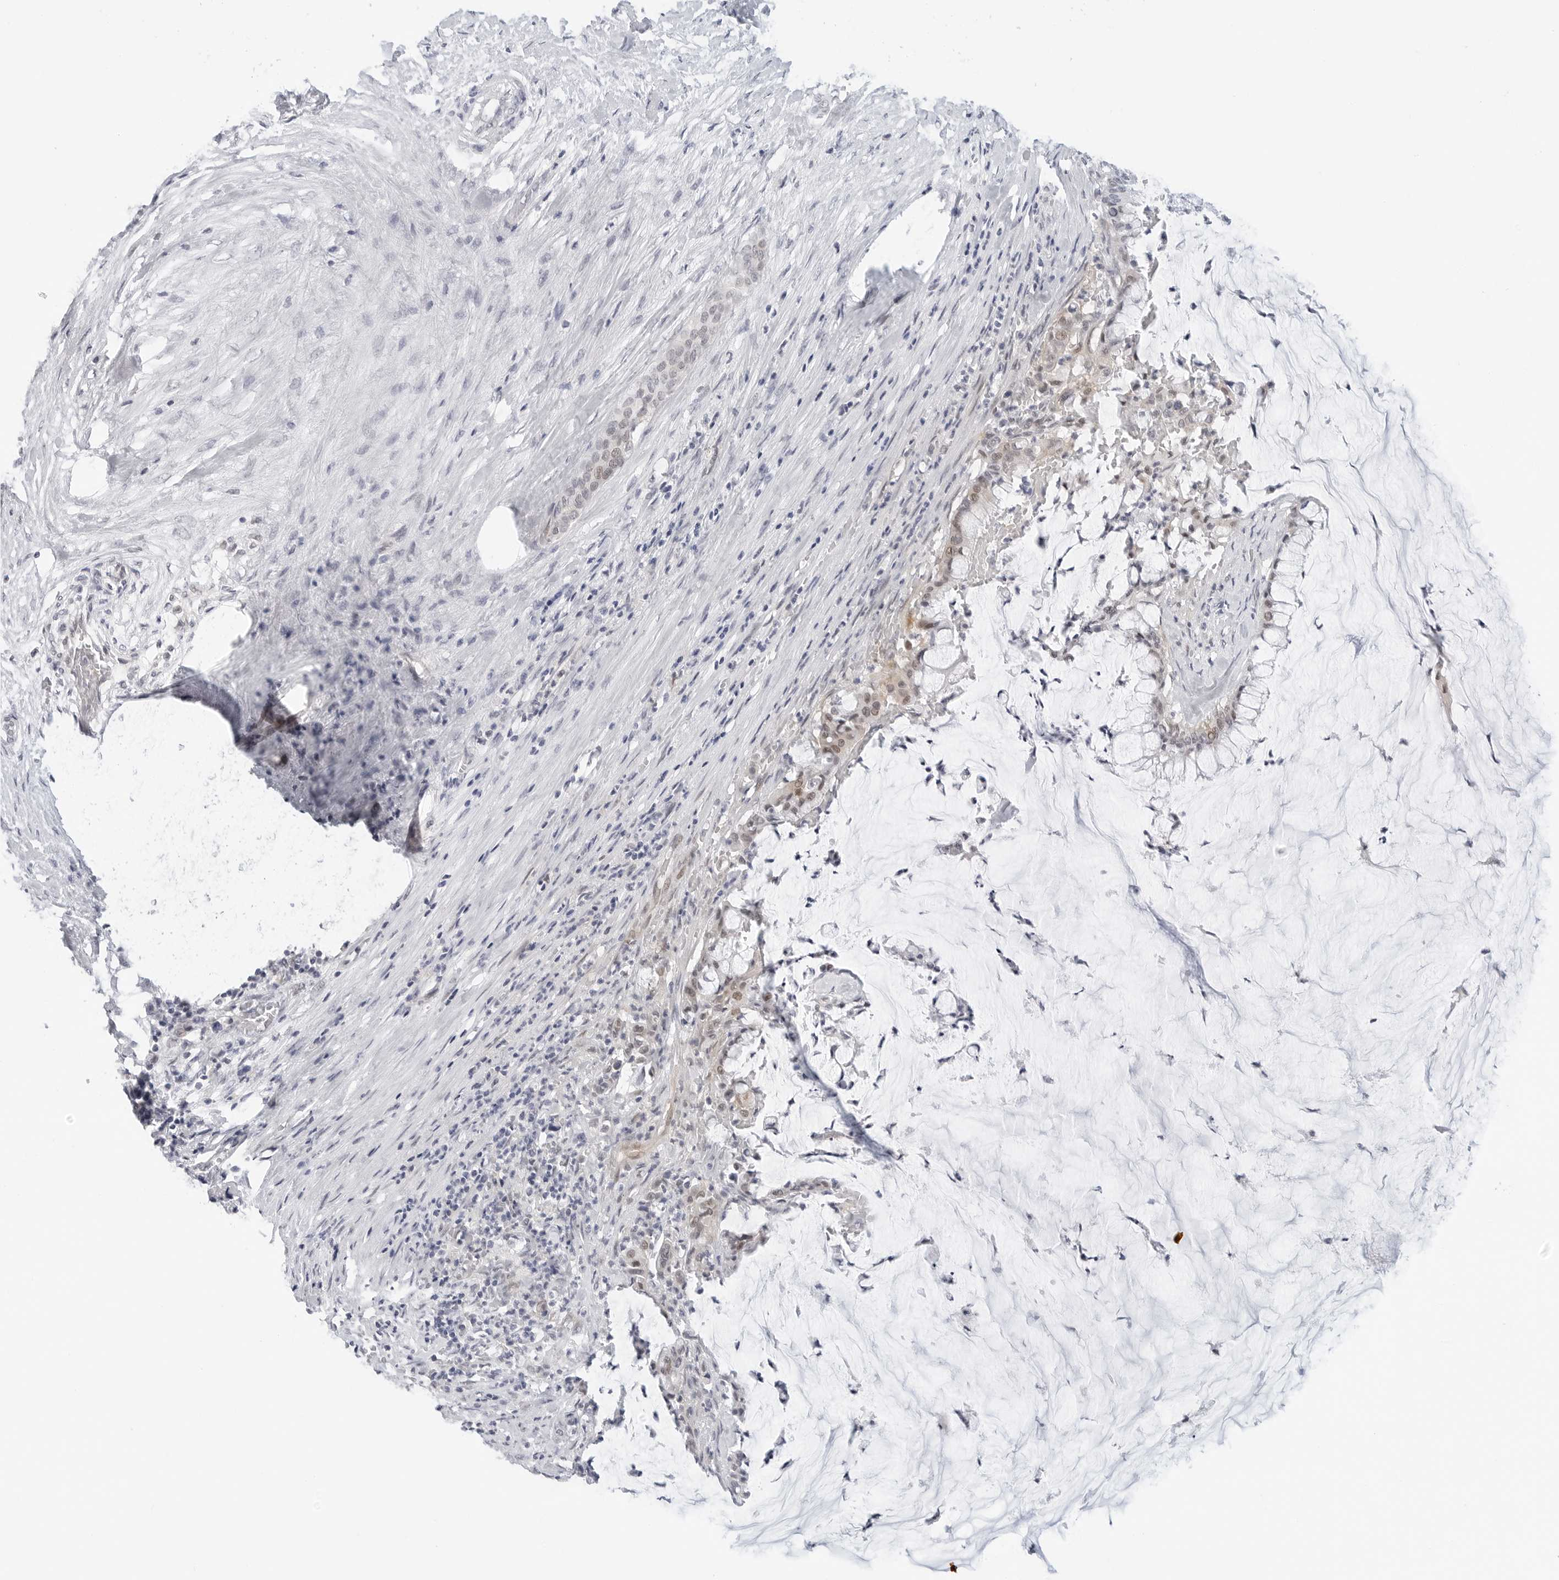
{"staining": {"intensity": "weak", "quantity": "25%-75%", "location": "cytoplasmic/membranous,nuclear"}, "tissue": "pancreatic cancer", "cell_type": "Tumor cells", "image_type": "cancer", "snomed": [{"axis": "morphology", "description": "Adenocarcinoma, NOS"}, {"axis": "topography", "description": "Pancreas"}], "caption": "Immunohistochemistry micrograph of adenocarcinoma (pancreatic) stained for a protein (brown), which demonstrates low levels of weak cytoplasmic/membranous and nuclear expression in approximately 25%-75% of tumor cells.", "gene": "TSEN2", "patient": {"sex": "male", "age": 41}}